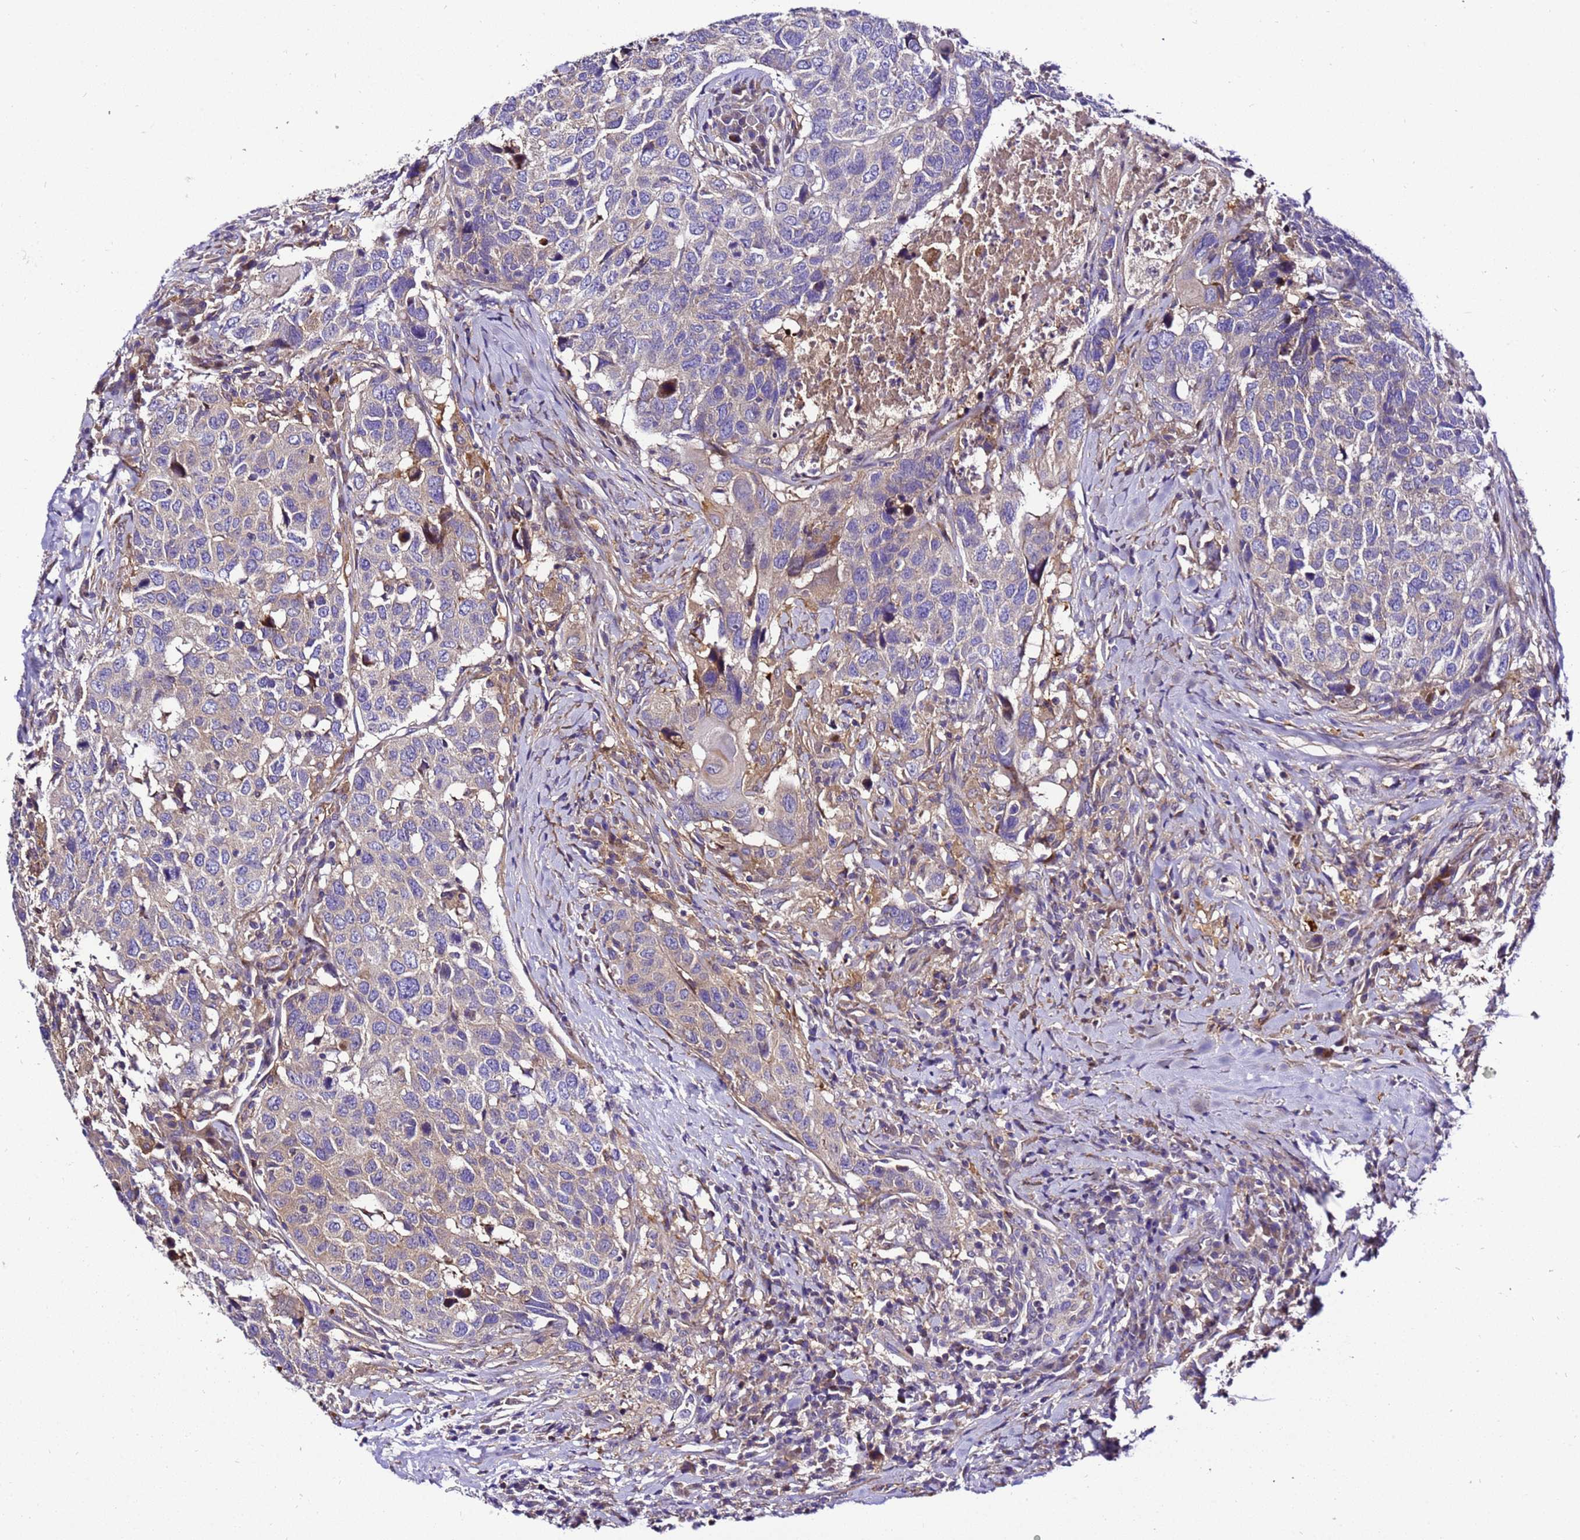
{"staining": {"intensity": "moderate", "quantity": "<25%", "location": "cytoplasmic/membranous"}, "tissue": "head and neck cancer", "cell_type": "Tumor cells", "image_type": "cancer", "snomed": [{"axis": "morphology", "description": "Squamous cell carcinoma, NOS"}, {"axis": "topography", "description": "Head-Neck"}], "caption": "This micrograph exhibits head and neck cancer stained with immunohistochemistry to label a protein in brown. The cytoplasmic/membranous of tumor cells show moderate positivity for the protein. Nuclei are counter-stained blue.", "gene": "ZNF417", "patient": {"sex": "male", "age": 66}}